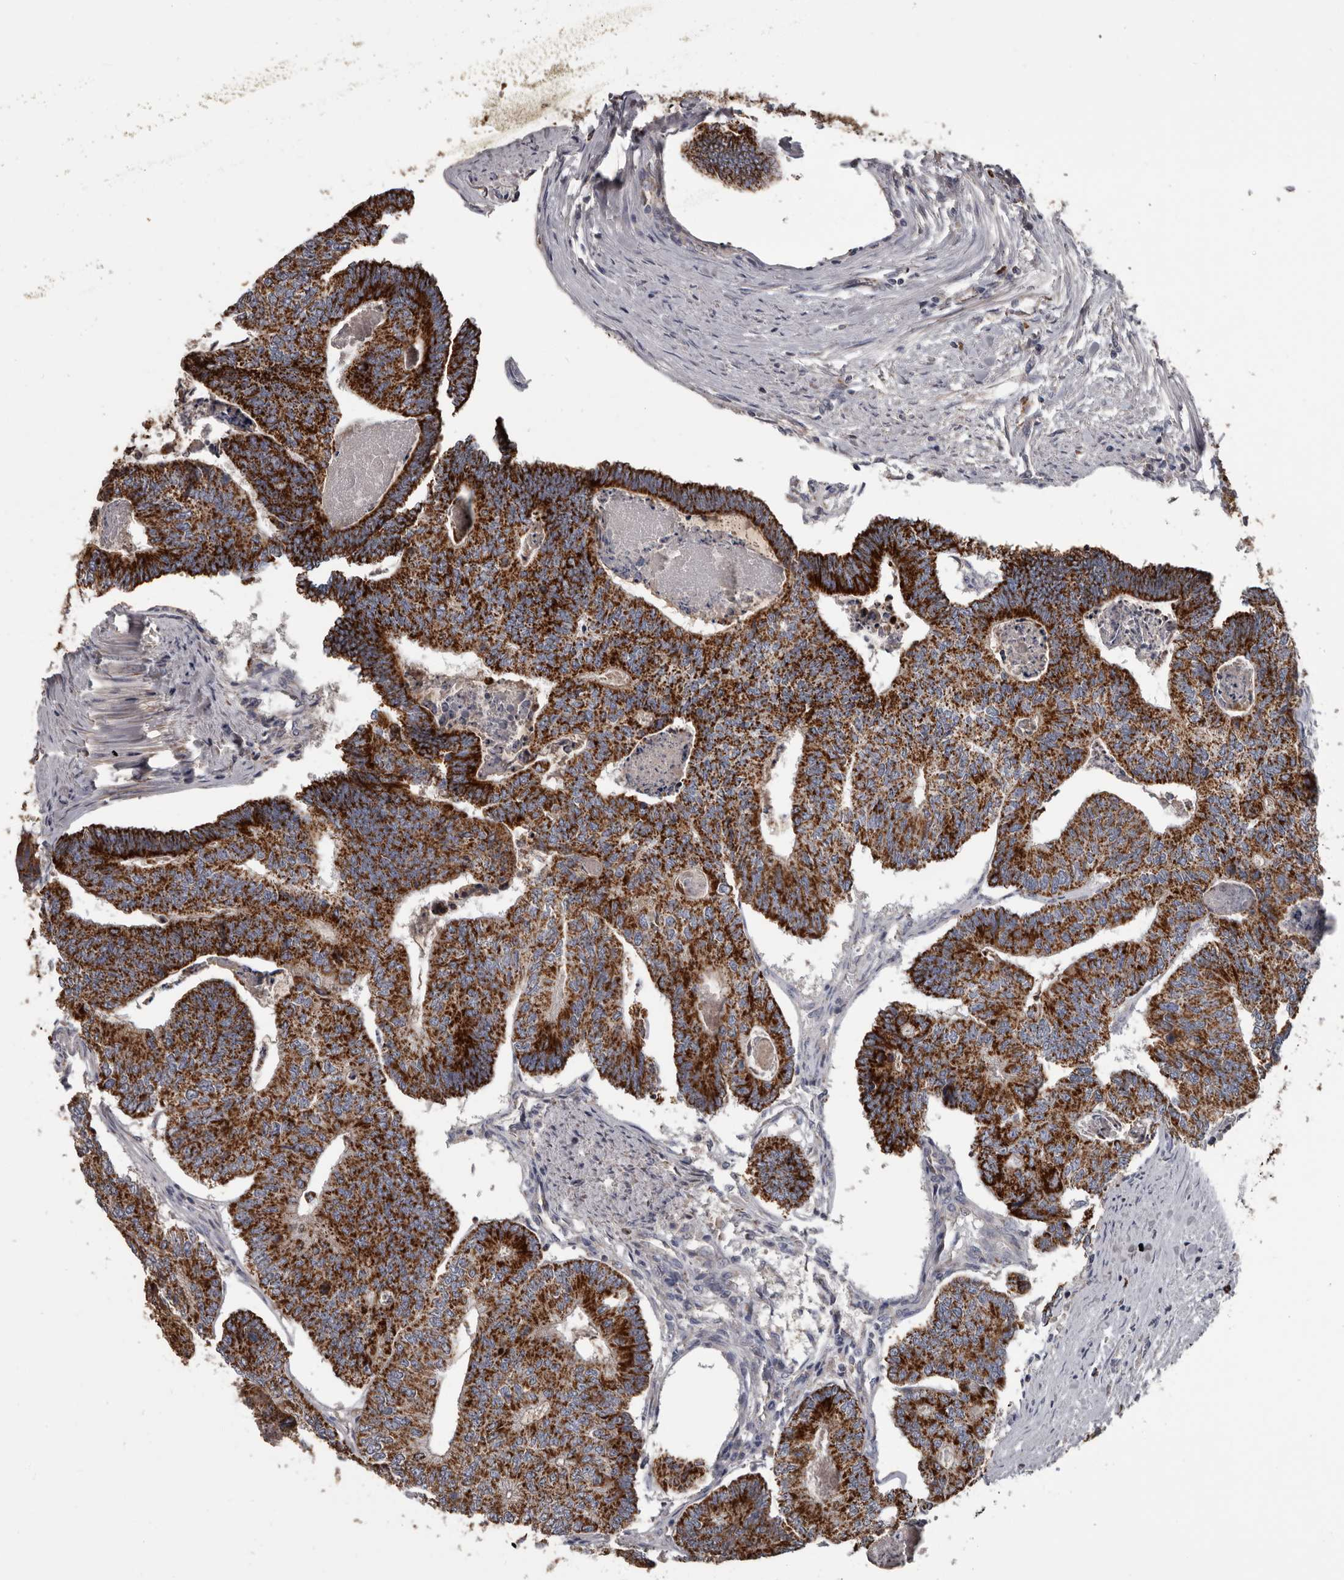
{"staining": {"intensity": "strong", "quantity": ">75%", "location": "cytoplasmic/membranous"}, "tissue": "colorectal cancer", "cell_type": "Tumor cells", "image_type": "cancer", "snomed": [{"axis": "morphology", "description": "Adenocarcinoma, NOS"}, {"axis": "topography", "description": "Colon"}], "caption": "This image reveals immunohistochemistry (IHC) staining of human colorectal cancer (adenocarcinoma), with high strong cytoplasmic/membranous positivity in approximately >75% of tumor cells.", "gene": "ALDH5A1", "patient": {"sex": "female", "age": 67}}